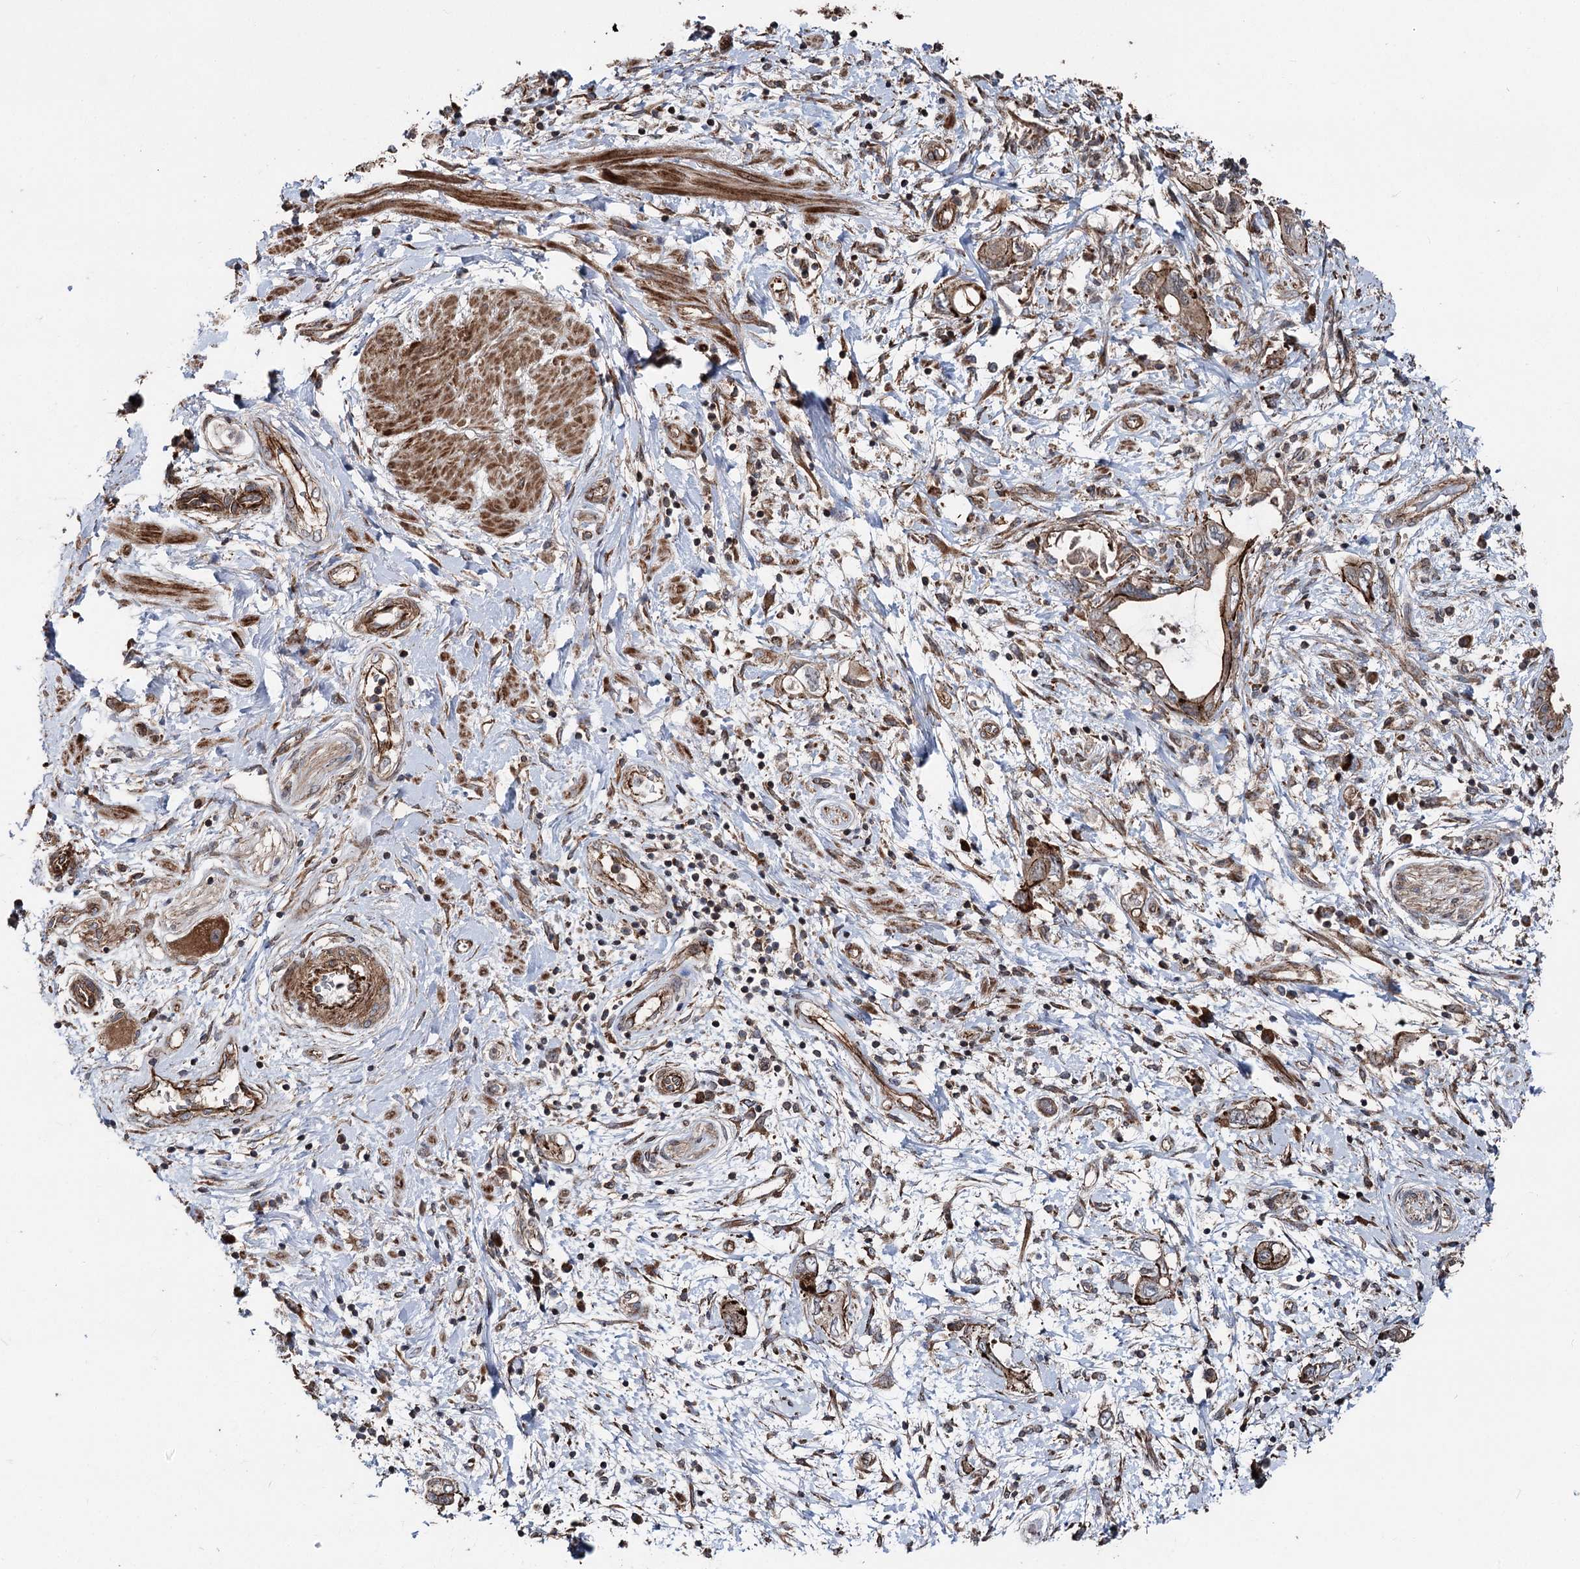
{"staining": {"intensity": "strong", "quantity": ">75%", "location": "cytoplasmic/membranous"}, "tissue": "pancreatic cancer", "cell_type": "Tumor cells", "image_type": "cancer", "snomed": [{"axis": "morphology", "description": "Adenocarcinoma, NOS"}, {"axis": "topography", "description": "Pancreas"}], "caption": "Human pancreatic cancer (adenocarcinoma) stained with a brown dye displays strong cytoplasmic/membranous positive staining in approximately >75% of tumor cells.", "gene": "ITFG2", "patient": {"sex": "female", "age": 73}}